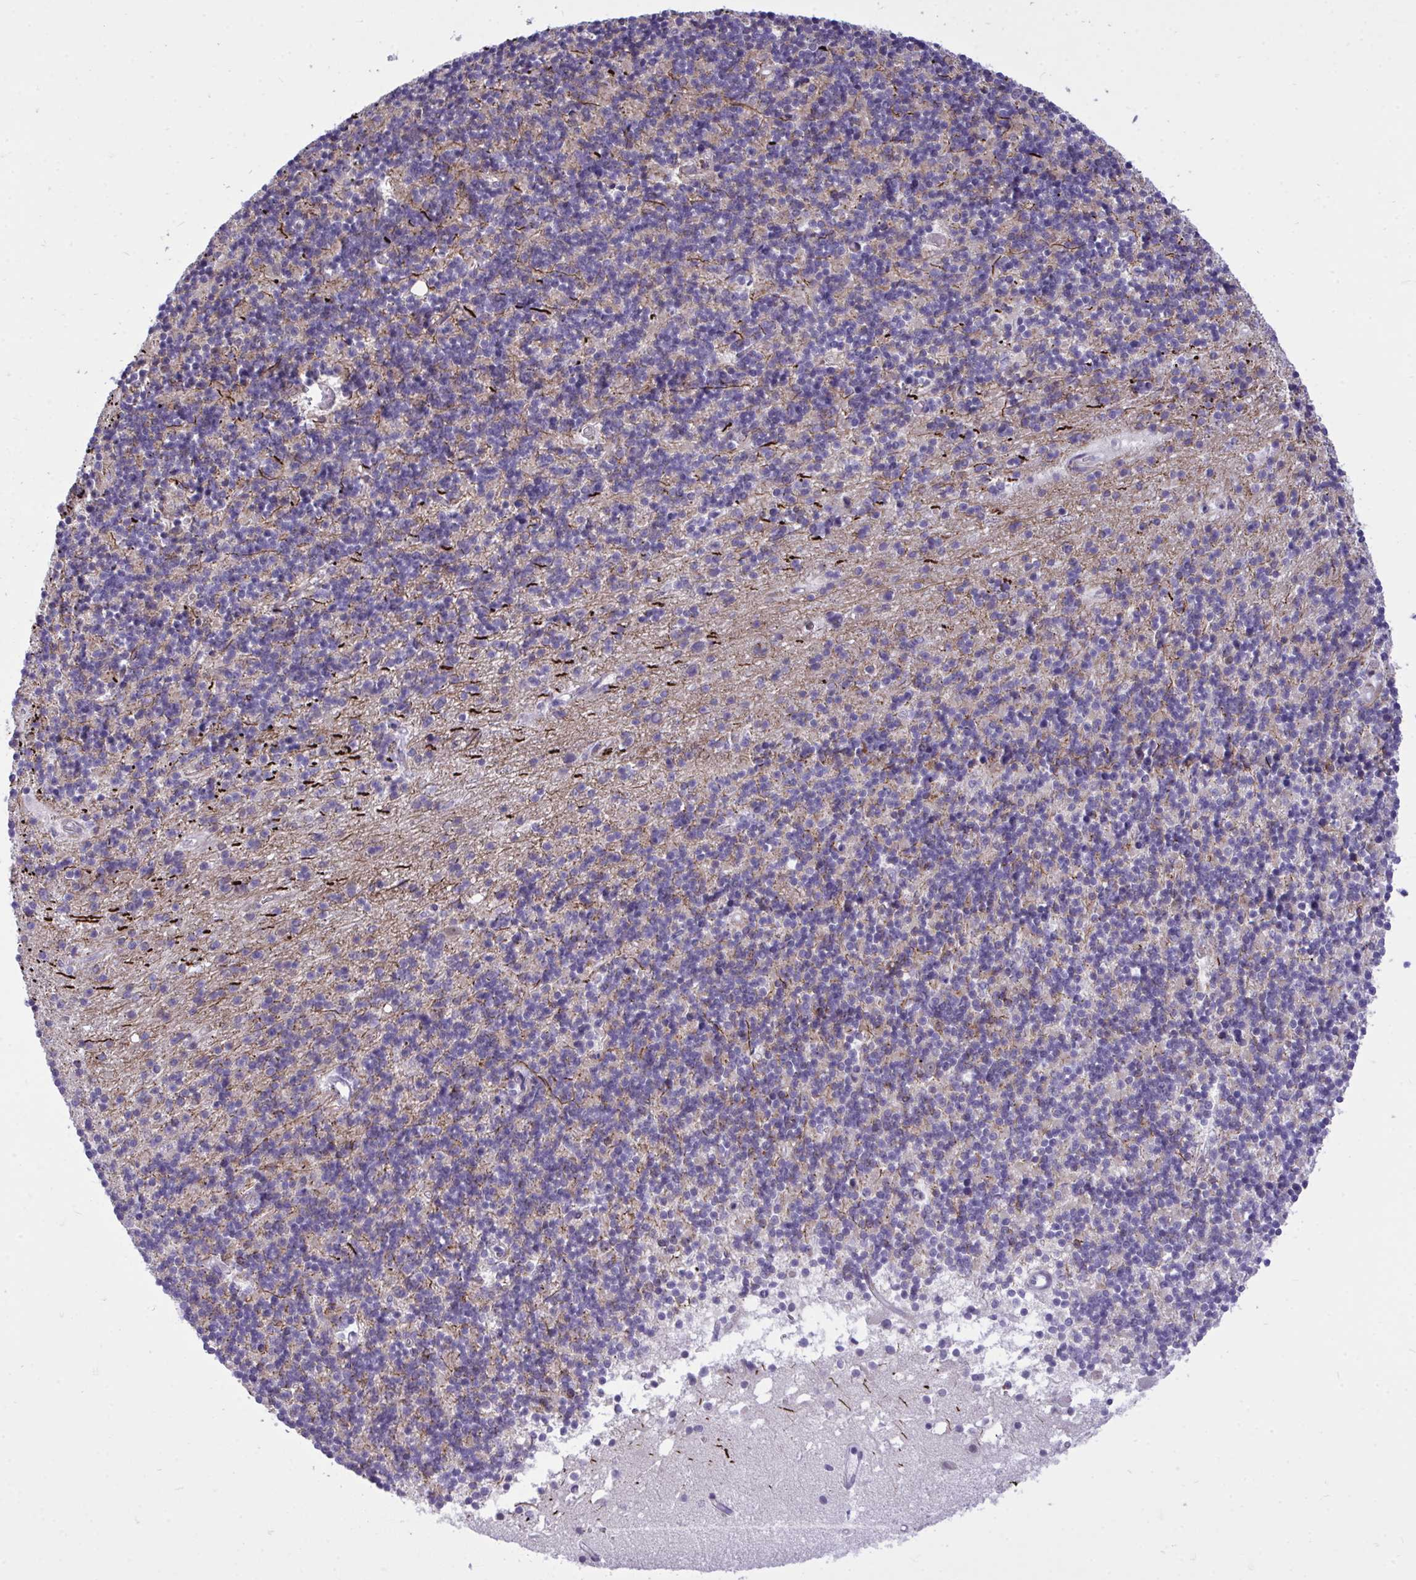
{"staining": {"intensity": "negative", "quantity": "none", "location": "none"}, "tissue": "cerebellum", "cell_type": "Cells in granular layer", "image_type": "normal", "snomed": [{"axis": "morphology", "description": "Normal tissue, NOS"}, {"axis": "topography", "description": "Cerebellum"}], "caption": "Micrograph shows no significant protein expression in cells in granular layer of unremarkable cerebellum.", "gene": "HMBOX1", "patient": {"sex": "male", "age": 54}}